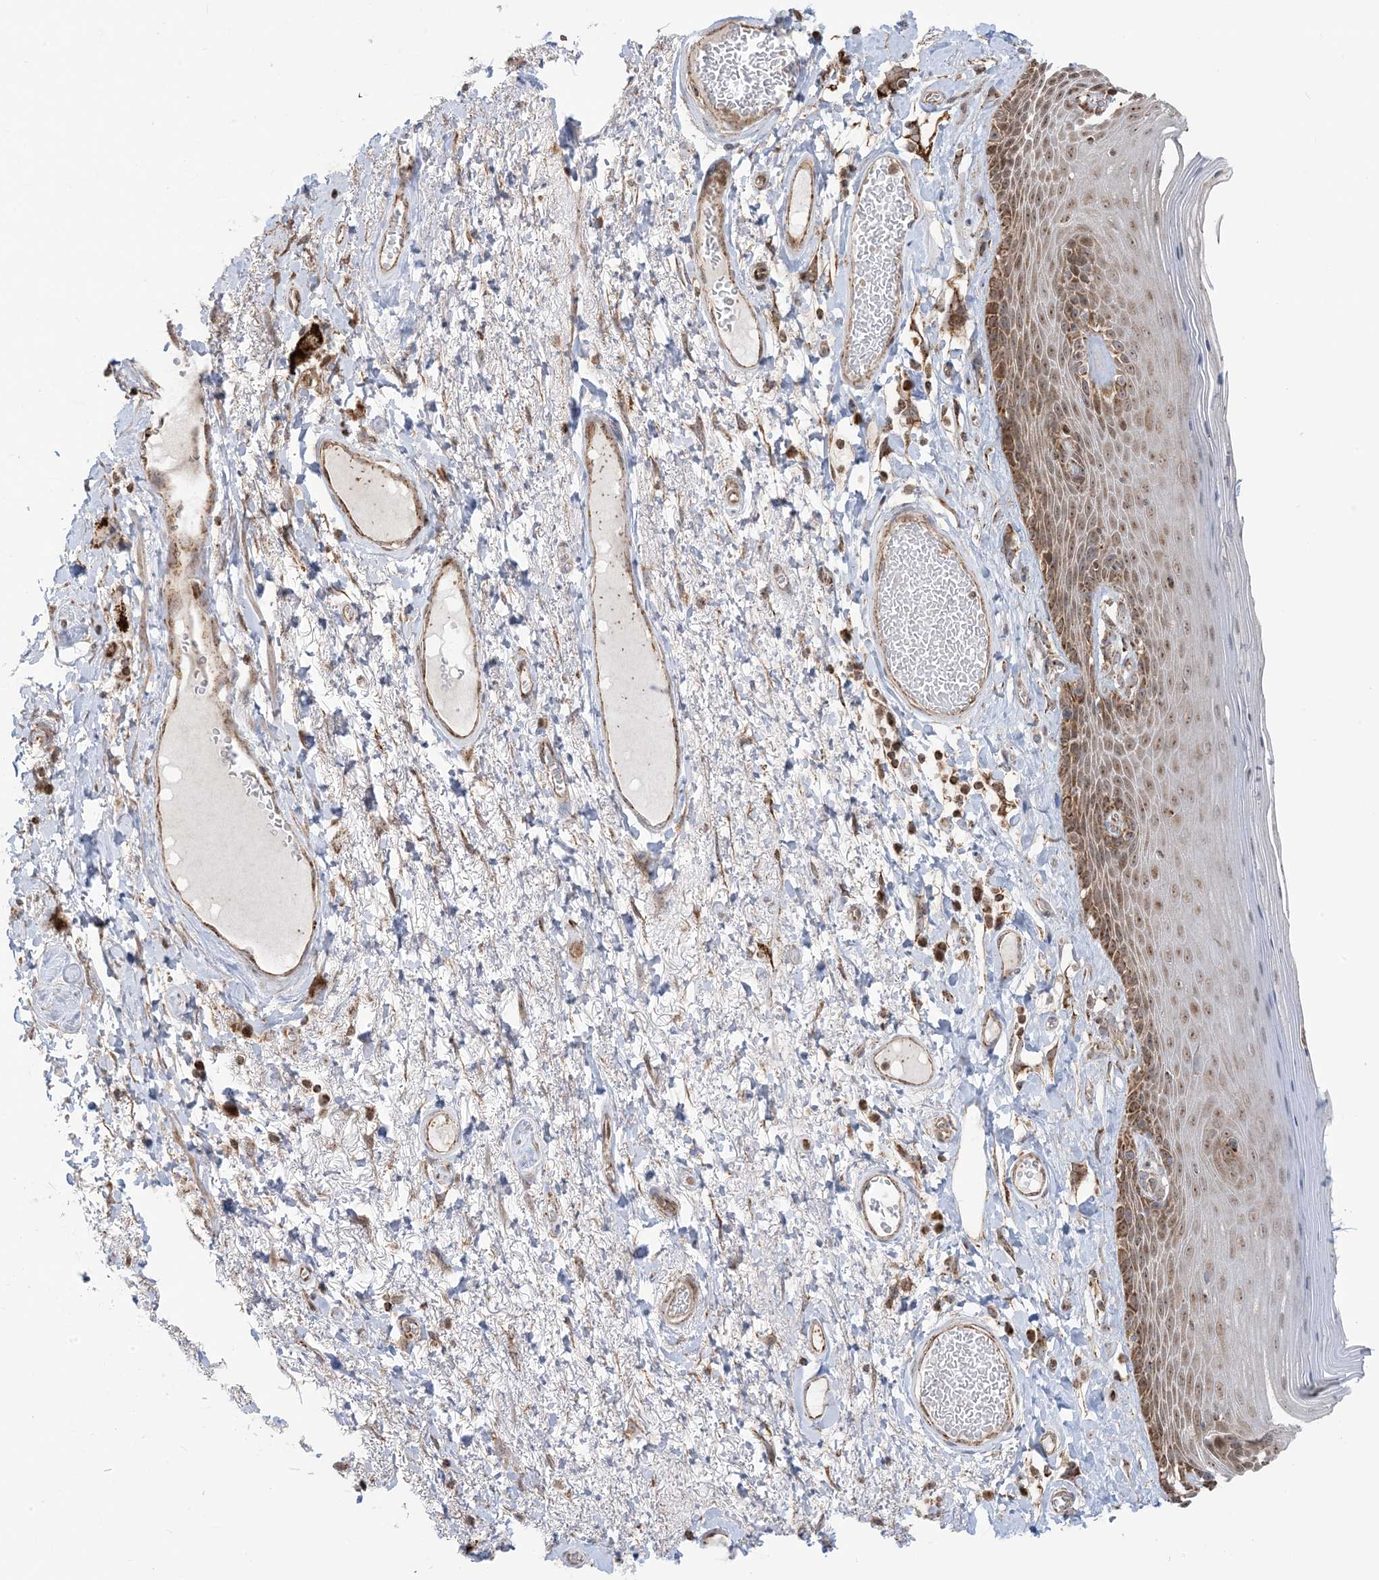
{"staining": {"intensity": "moderate", "quantity": ">75%", "location": "cytoplasmic/membranous,nuclear"}, "tissue": "skin", "cell_type": "Epidermal cells", "image_type": "normal", "snomed": [{"axis": "morphology", "description": "Normal tissue, NOS"}, {"axis": "topography", "description": "Anal"}], "caption": "High-power microscopy captured an immunohistochemistry (IHC) image of benign skin, revealing moderate cytoplasmic/membranous,nuclear staining in about >75% of epidermal cells. The protein of interest is shown in brown color, while the nuclei are stained blue.", "gene": "MAPKBP1", "patient": {"sex": "male", "age": 69}}